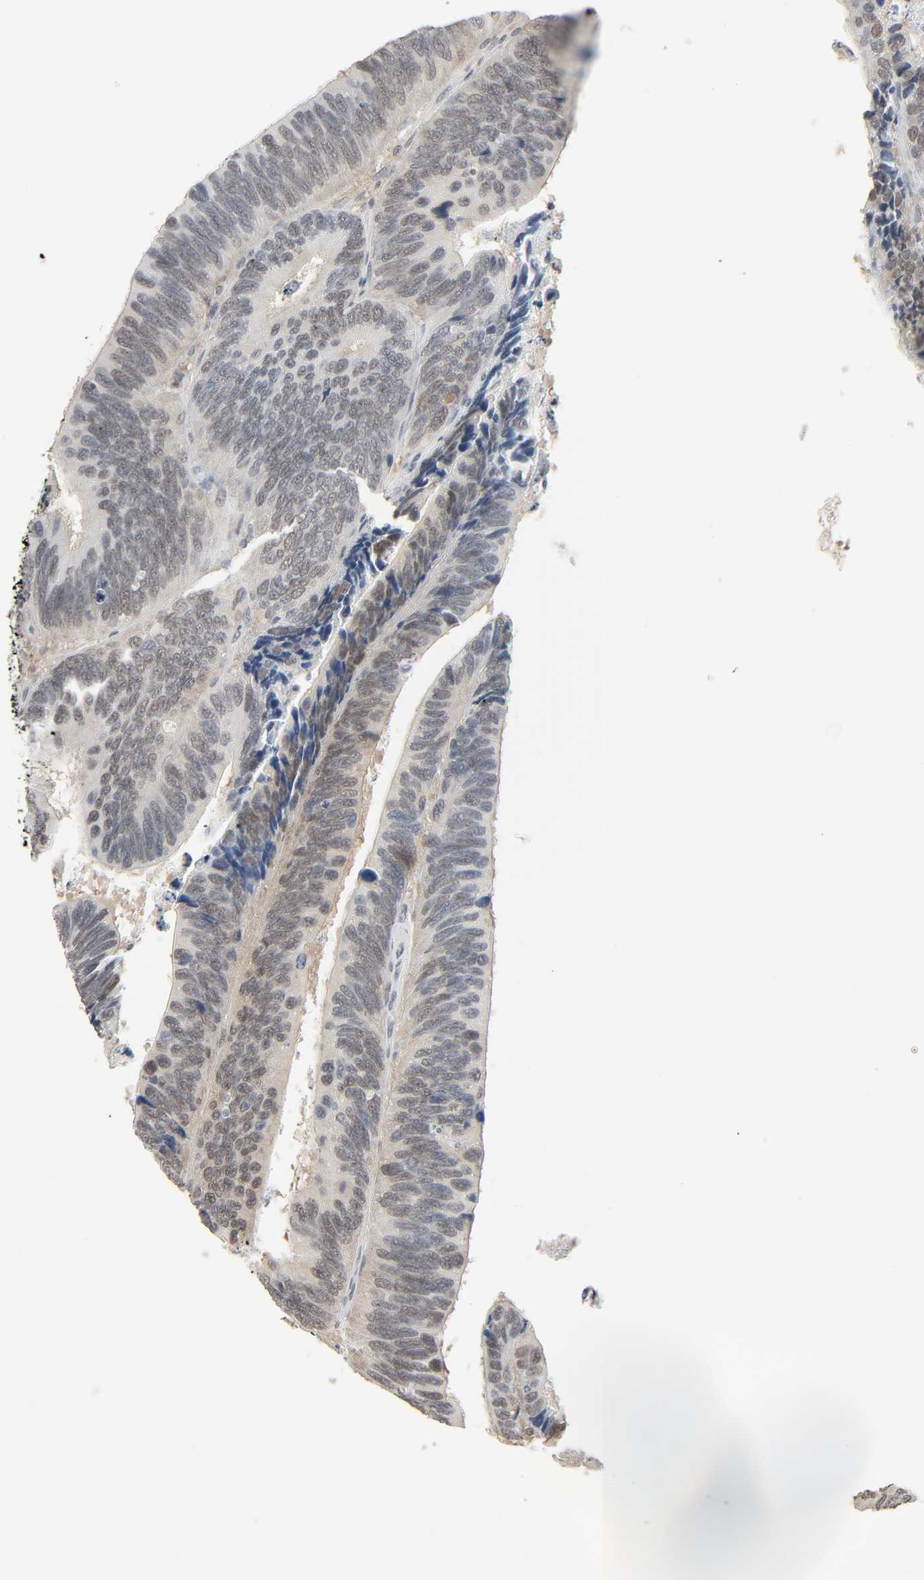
{"staining": {"intensity": "weak", "quantity": "<25%", "location": "cytoplasmic/membranous,nuclear"}, "tissue": "colorectal cancer", "cell_type": "Tumor cells", "image_type": "cancer", "snomed": [{"axis": "morphology", "description": "Adenocarcinoma, NOS"}, {"axis": "topography", "description": "Colon"}], "caption": "This is an immunohistochemistry histopathology image of adenocarcinoma (colorectal). There is no expression in tumor cells.", "gene": "STK4", "patient": {"sex": "male", "age": 72}}